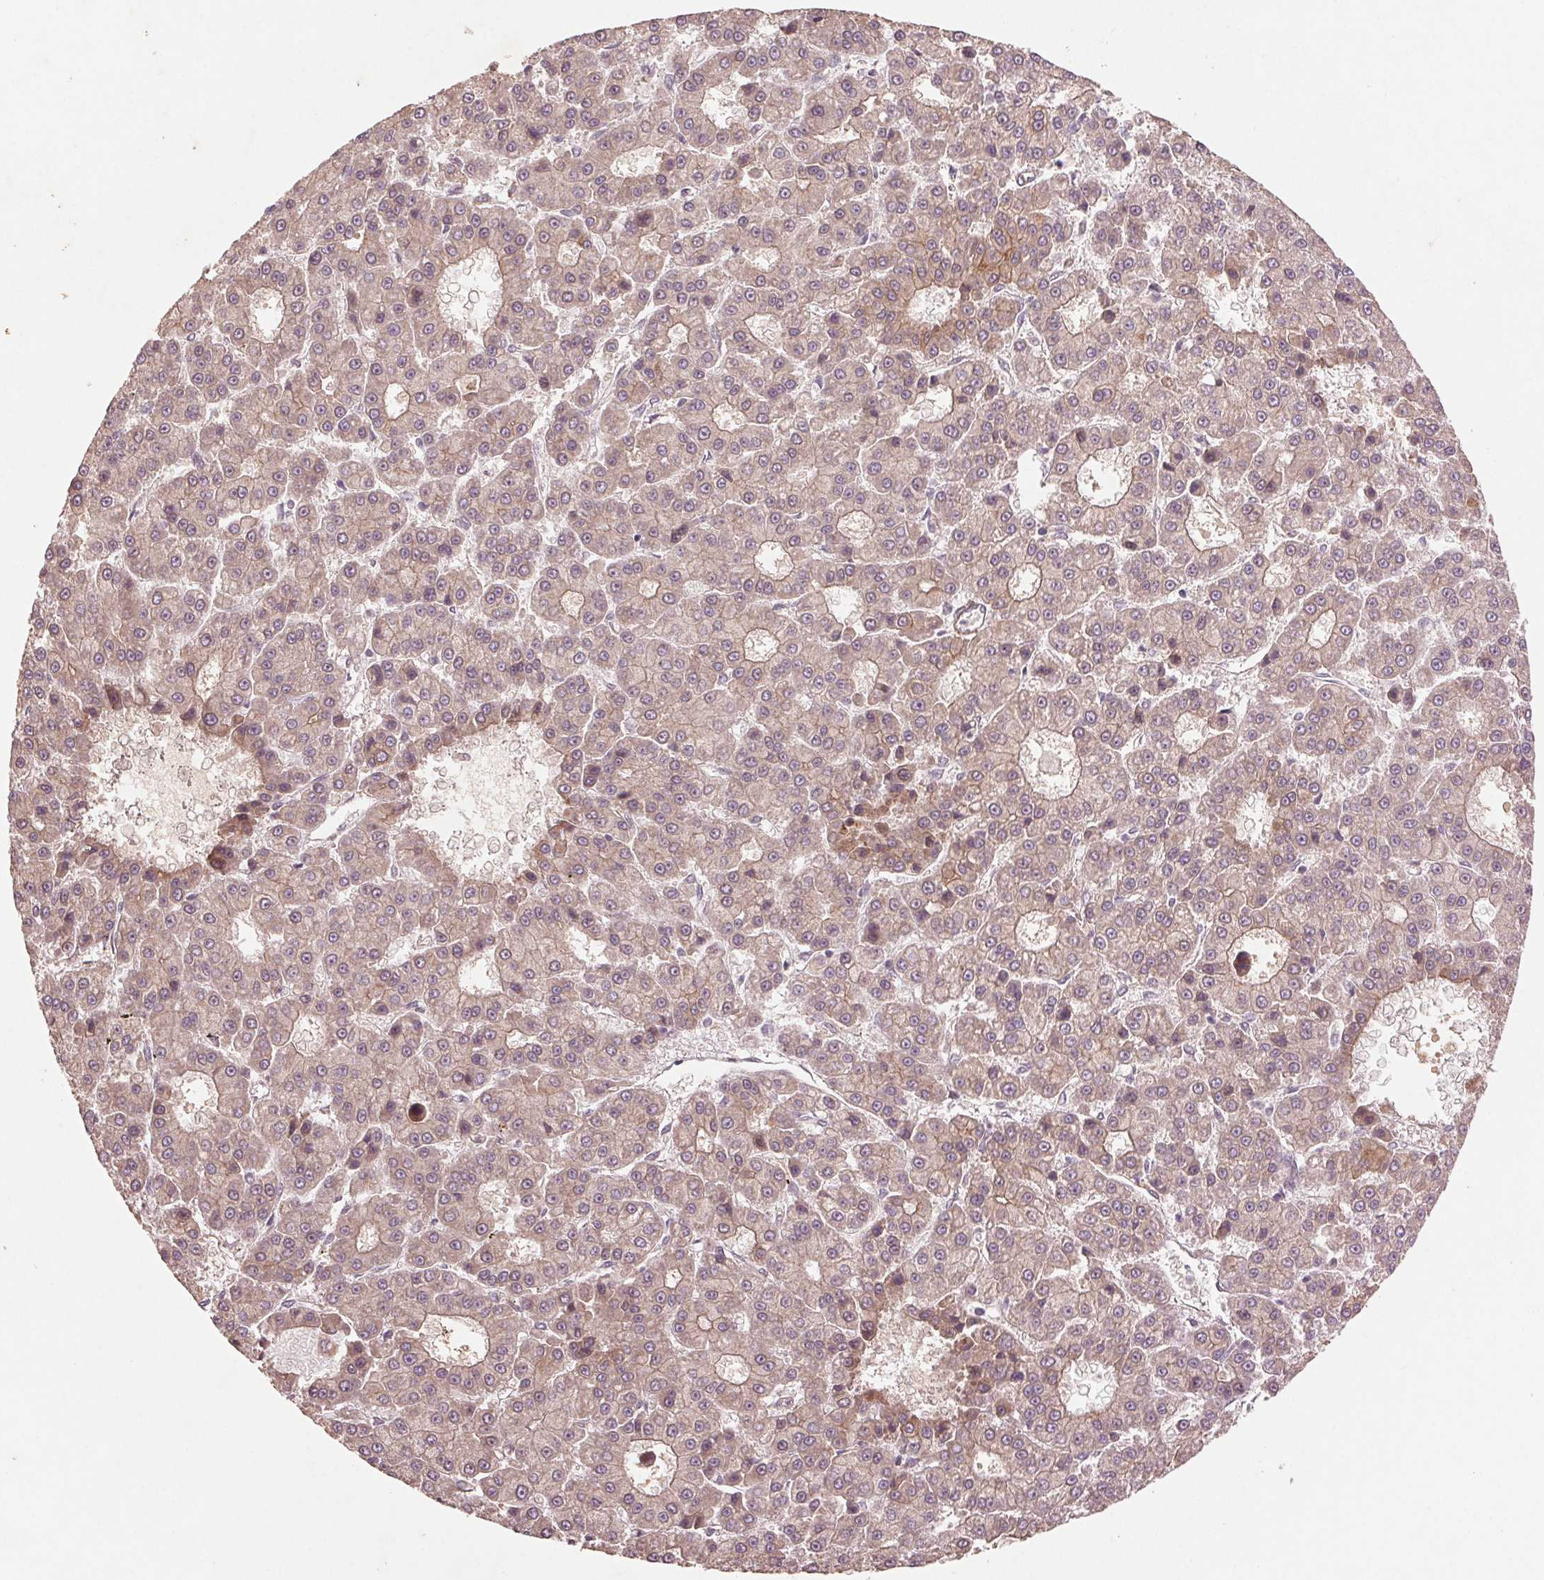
{"staining": {"intensity": "weak", "quantity": ">75%", "location": "cytoplasmic/membranous"}, "tissue": "liver cancer", "cell_type": "Tumor cells", "image_type": "cancer", "snomed": [{"axis": "morphology", "description": "Carcinoma, Hepatocellular, NOS"}, {"axis": "topography", "description": "Liver"}], "caption": "Tumor cells show weak cytoplasmic/membranous expression in approximately >75% of cells in liver cancer. The protein is stained brown, and the nuclei are stained in blue (DAB (3,3'-diaminobenzidine) IHC with brightfield microscopy, high magnification).", "gene": "SMLR1", "patient": {"sex": "male", "age": 70}}